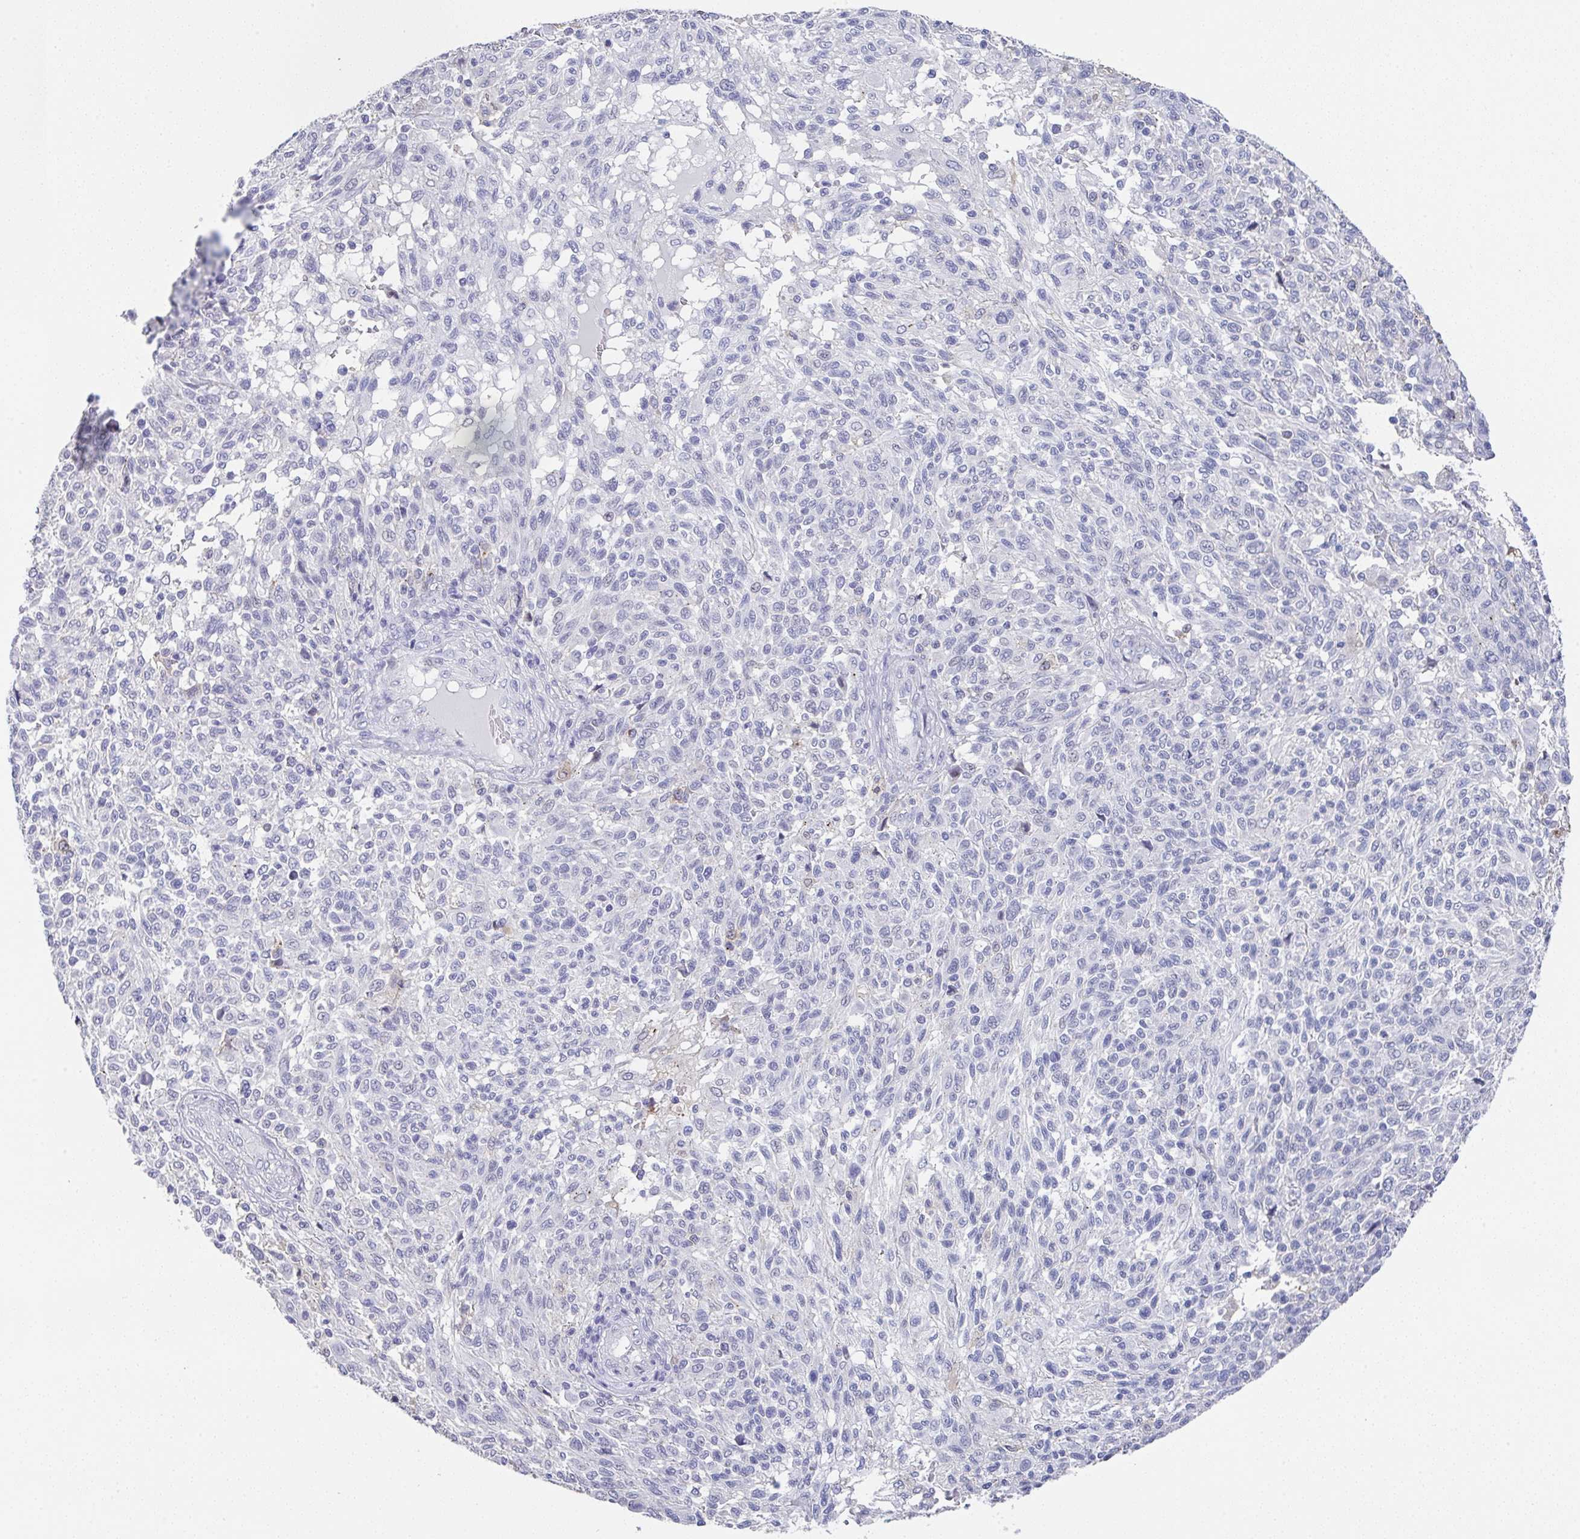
{"staining": {"intensity": "negative", "quantity": "none", "location": "none"}, "tissue": "melanoma", "cell_type": "Tumor cells", "image_type": "cancer", "snomed": [{"axis": "morphology", "description": "Malignant melanoma, NOS"}, {"axis": "topography", "description": "Skin"}], "caption": "DAB immunohistochemical staining of human melanoma shows no significant staining in tumor cells.", "gene": "TNFRSF8", "patient": {"sex": "male", "age": 66}}